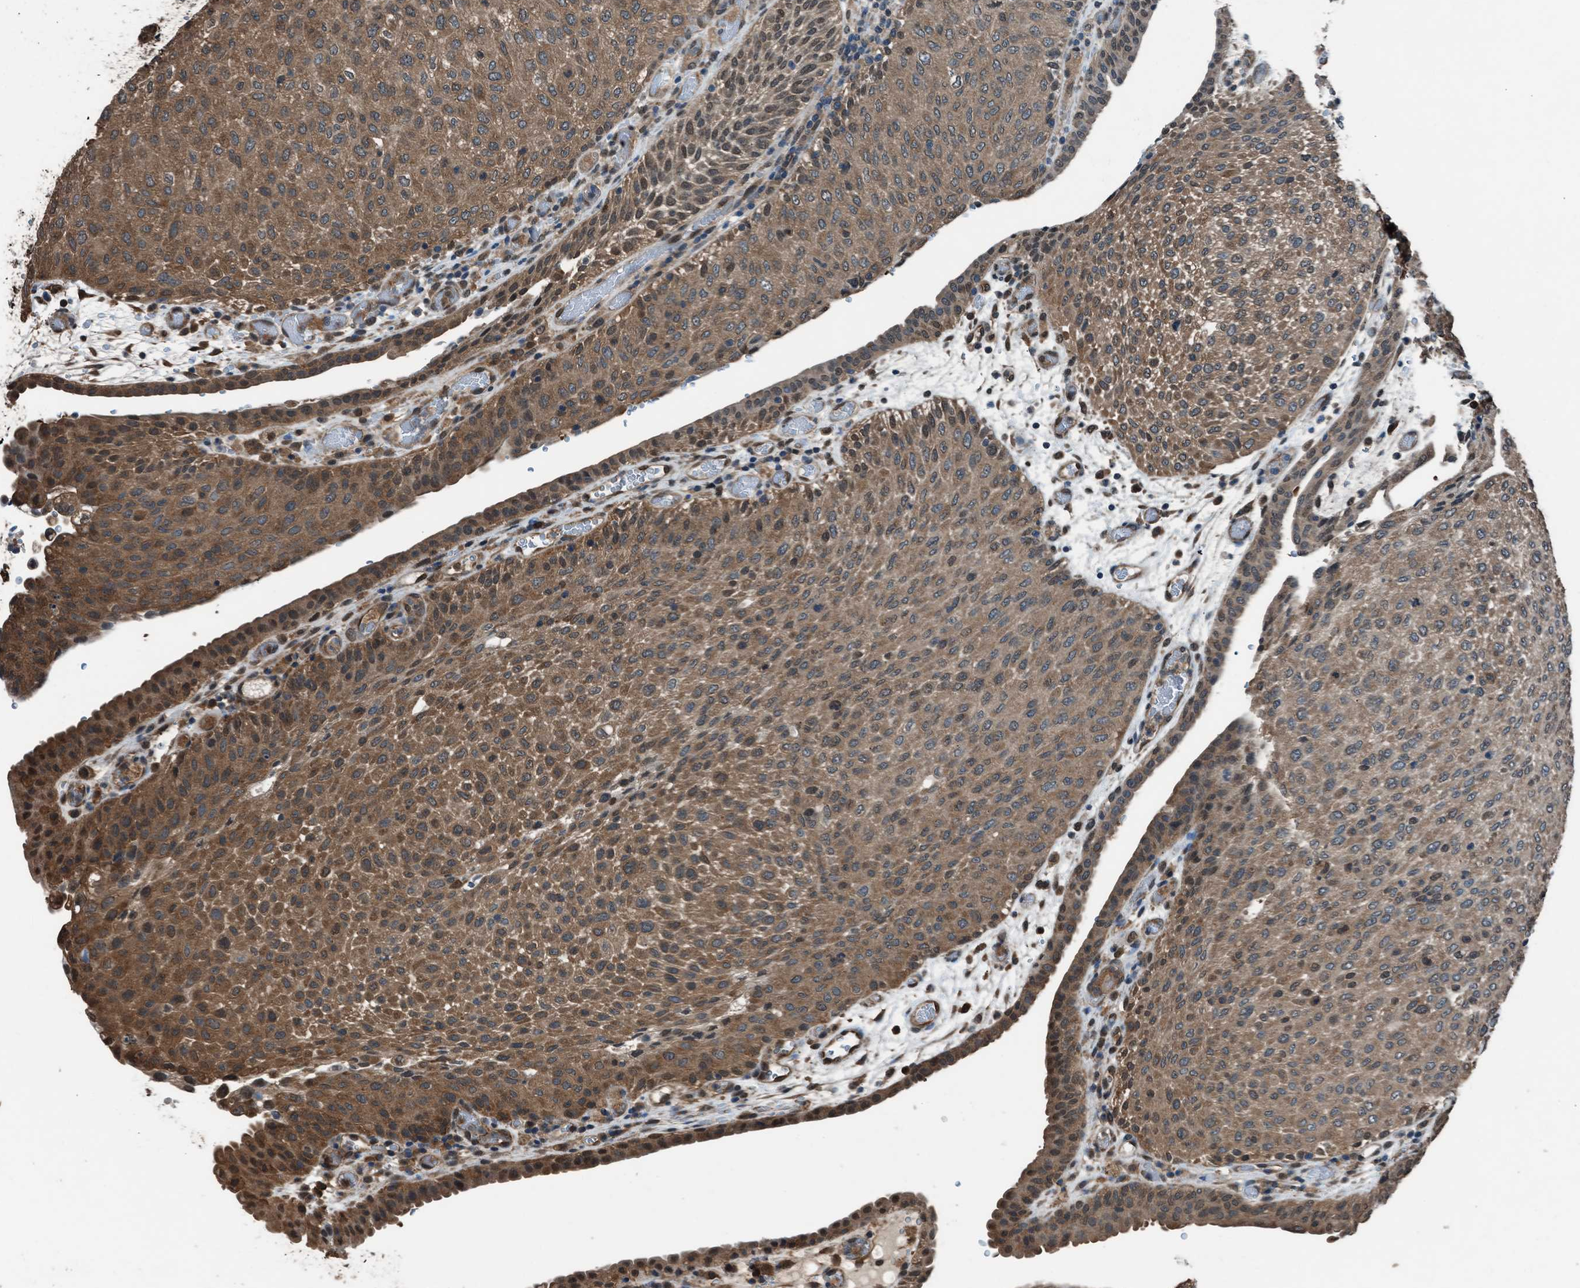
{"staining": {"intensity": "moderate", "quantity": ">75%", "location": "cytoplasmic/membranous"}, "tissue": "urothelial cancer", "cell_type": "Tumor cells", "image_type": "cancer", "snomed": [{"axis": "morphology", "description": "Urothelial carcinoma, Low grade"}, {"axis": "morphology", "description": "Urothelial carcinoma, High grade"}, {"axis": "topography", "description": "Urinary bladder"}], "caption": "This histopathology image exhibits immunohistochemistry staining of urothelial cancer, with medium moderate cytoplasmic/membranous expression in about >75% of tumor cells.", "gene": "YWHAG", "patient": {"sex": "male", "age": 35}}